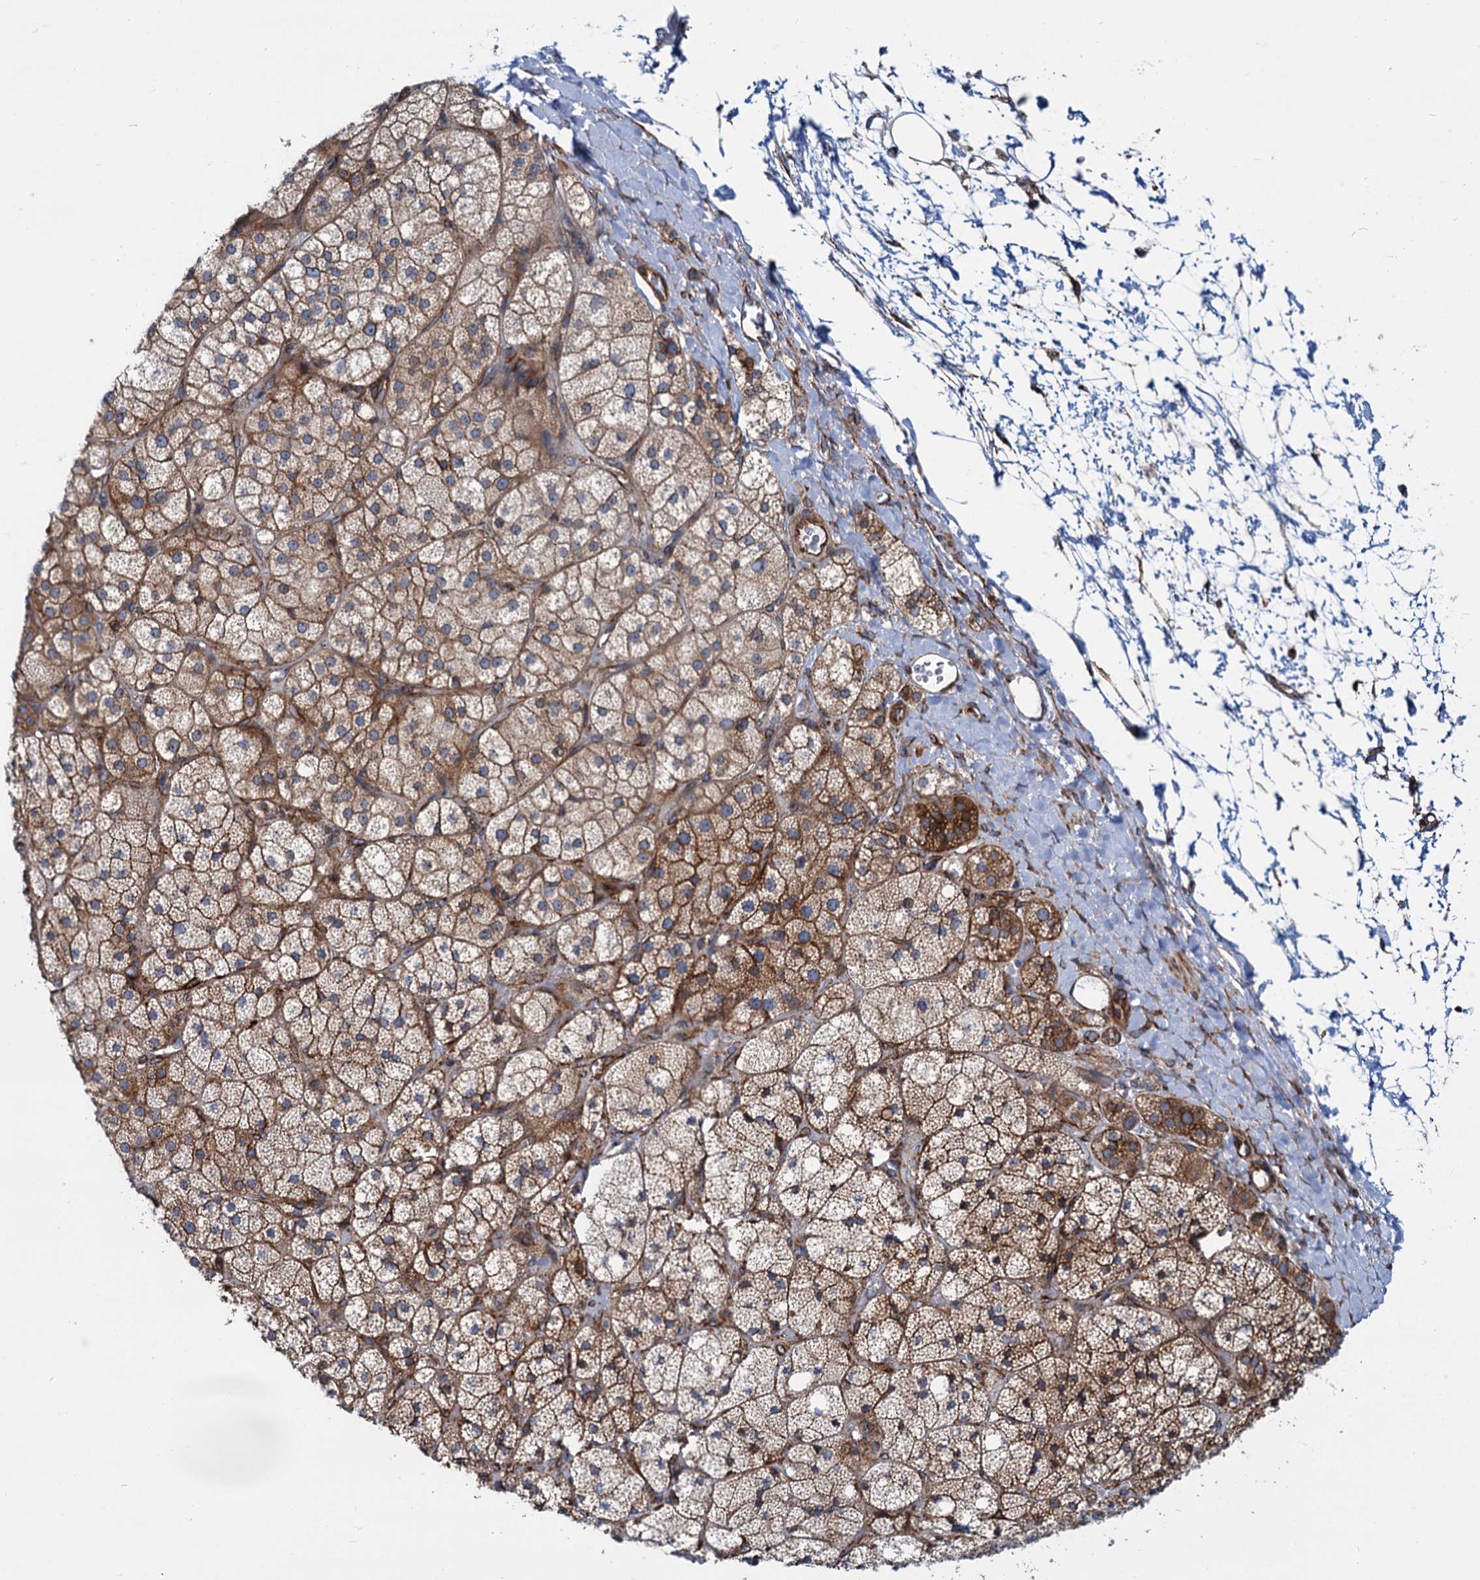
{"staining": {"intensity": "moderate", "quantity": ">75%", "location": "cytoplasmic/membranous"}, "tissue": "adrenal gland", "cell_type": "Glandular cells", "image_type": "normal", "snomed": [{"axis": "morphology", "description": "Normal tissue, NOS"}, {"axis": "topography", "description": "Adrenal gland"}], "caption": "This micrograph displays immunohistochemistry (IHC) staining of benign human adrenal gland, with medium moderate cytoplasmic/membranous positivity in approximately >75% of glandular cells.", "gene": "PSEN1", "patient": {"sex": "male", "age": 61}}